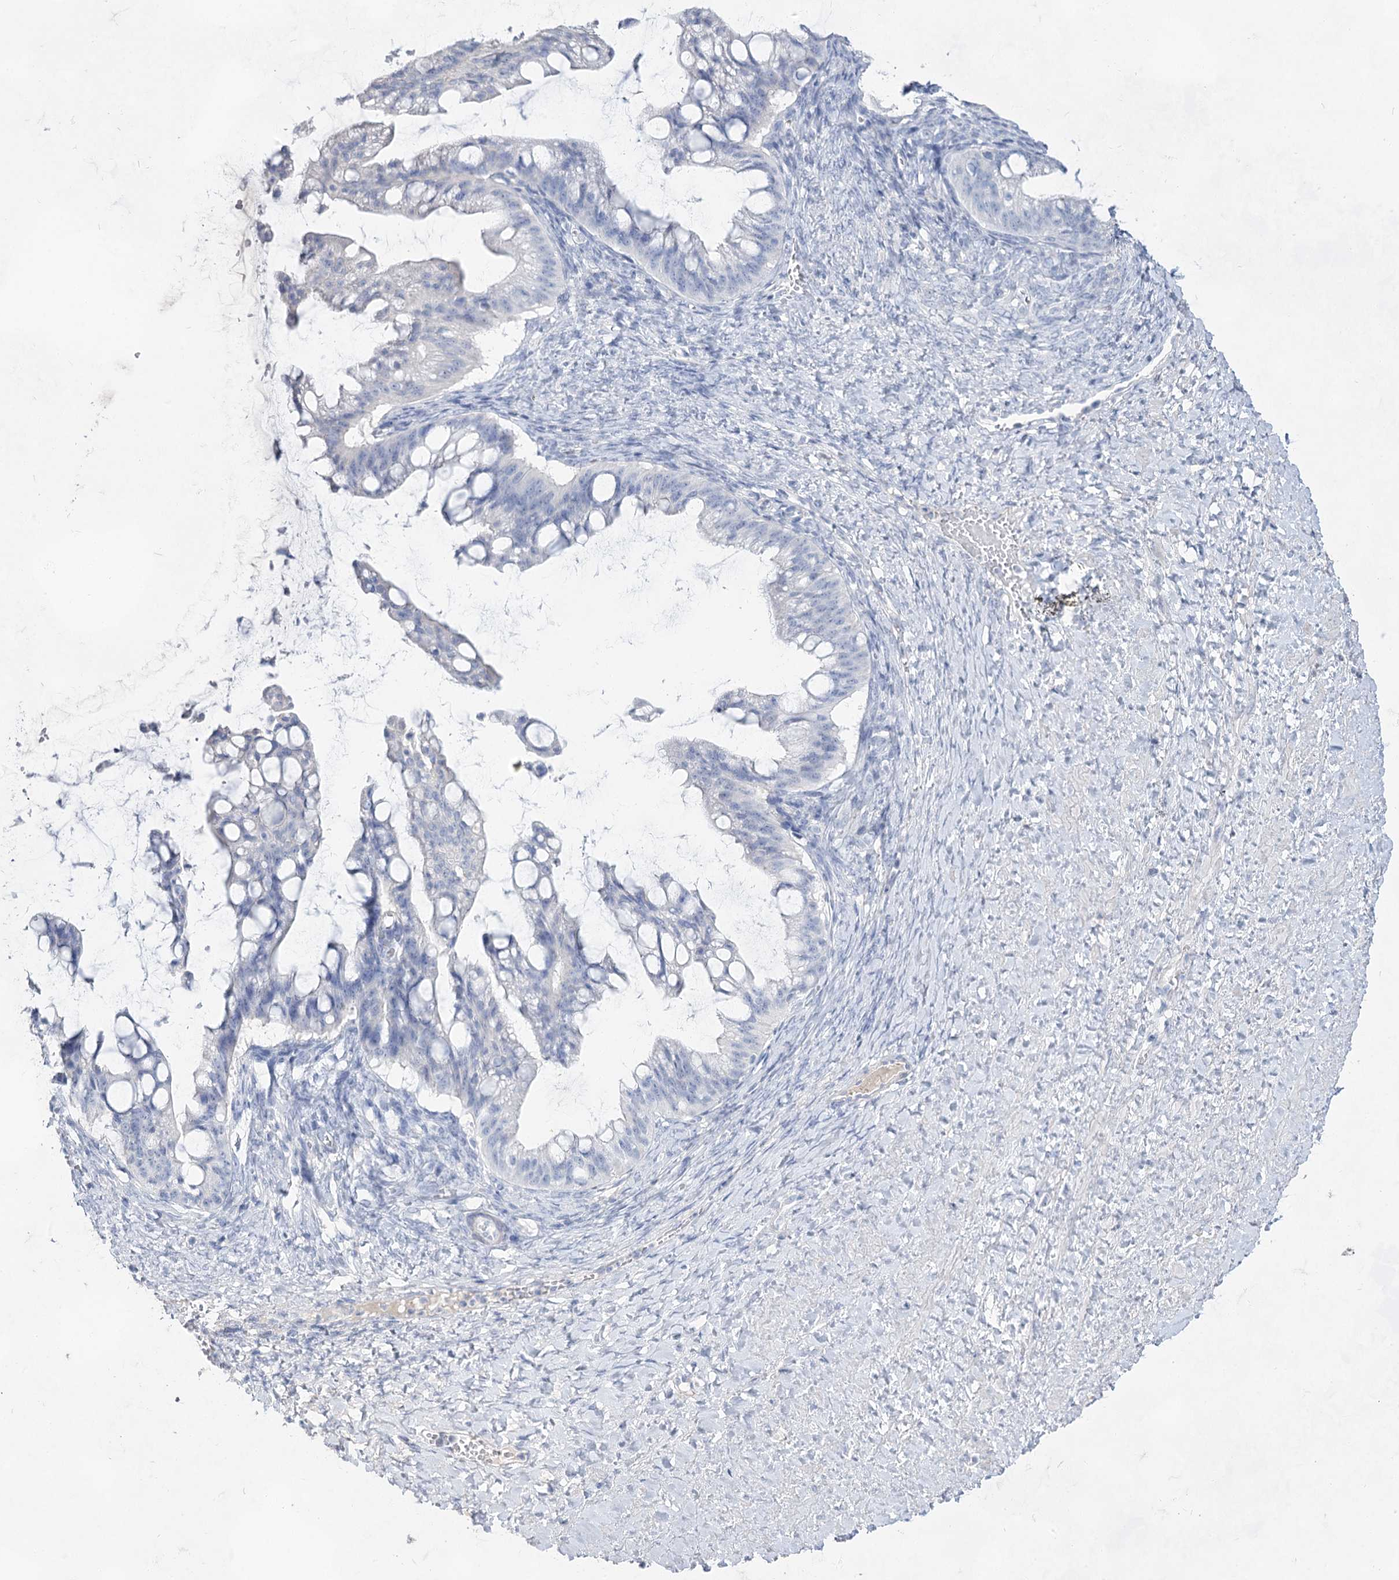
{"staining": {"intensity": "negative", "quantity": "none", "location": "none"}, "tissue": "ovarian cancer", "cell_type": "Tumor cells", "image_type": "cancer", "snomed": [{"axis": "morphology", "description": "Cystadenocarcinoma, mucinous, NOS"}, {"axis": "topography", "description": "Ovary"}], "caption": "DAB (3,3'-diaminobenzidine) immunohistochemical staining of ovarian cancer (mucinous cystadenocarcinoma) demonstrates no significant staining in tumor cells.", "gene": "ACRV1", "patient": {"sex": "female", "age": 73}}